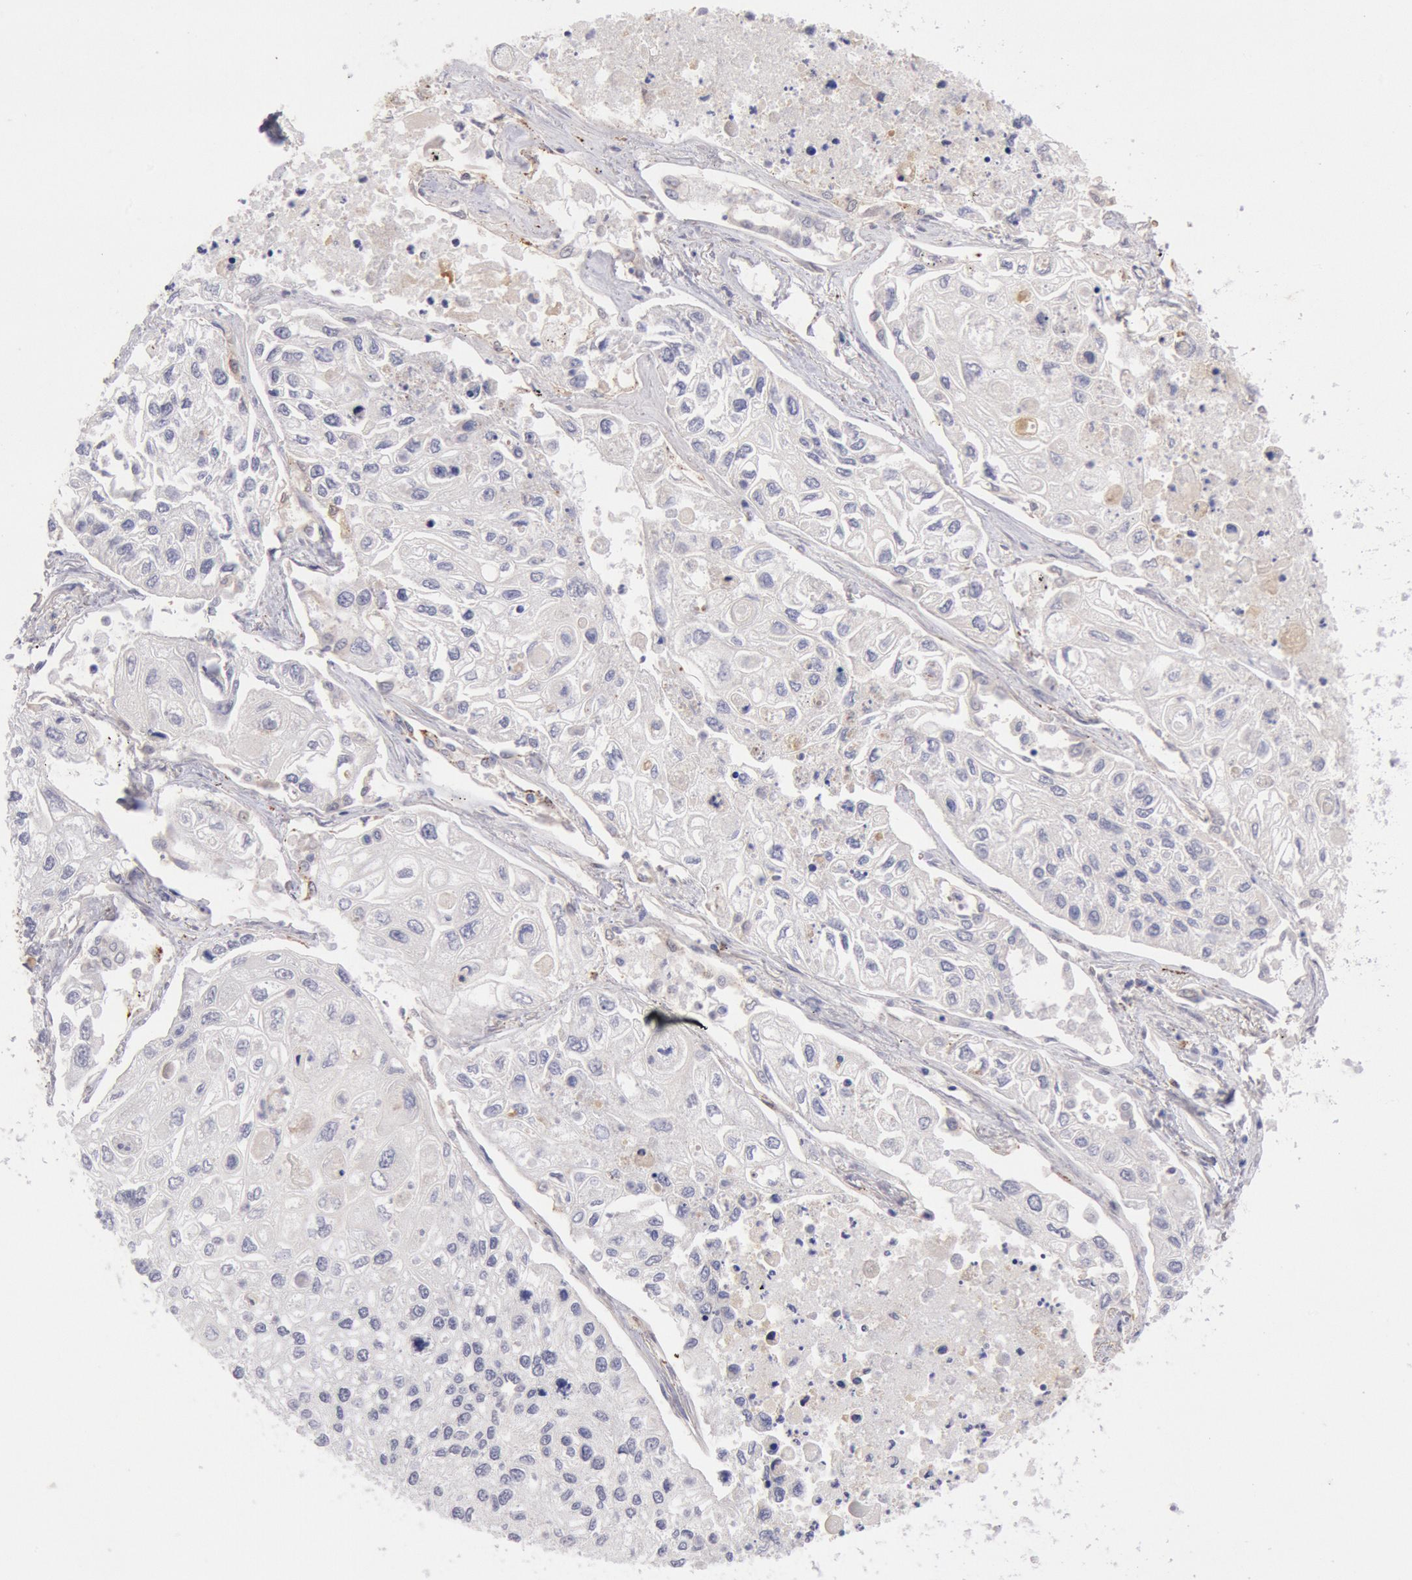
{"staining": {"intensity": "weak", "quantity": "<25%", "location": "cytoplasmic/membranous"}, "tissue": "lung cancer", "cell_type": "Tumor cells", "image_type": "cancer", "snomed": [{"axis": "morphology", "description": "Squamous cell carcinoma, NOS"}, {"axis": "topography", "description": "Lung"}], "caption": "This is an immunohistochemistry photomicrograph of lung cancer (squamous cell carcinoma). There is no expression in tumor cells.", "gene": "CDKN2B", "patient": {"sex": "male", "age": 75}}